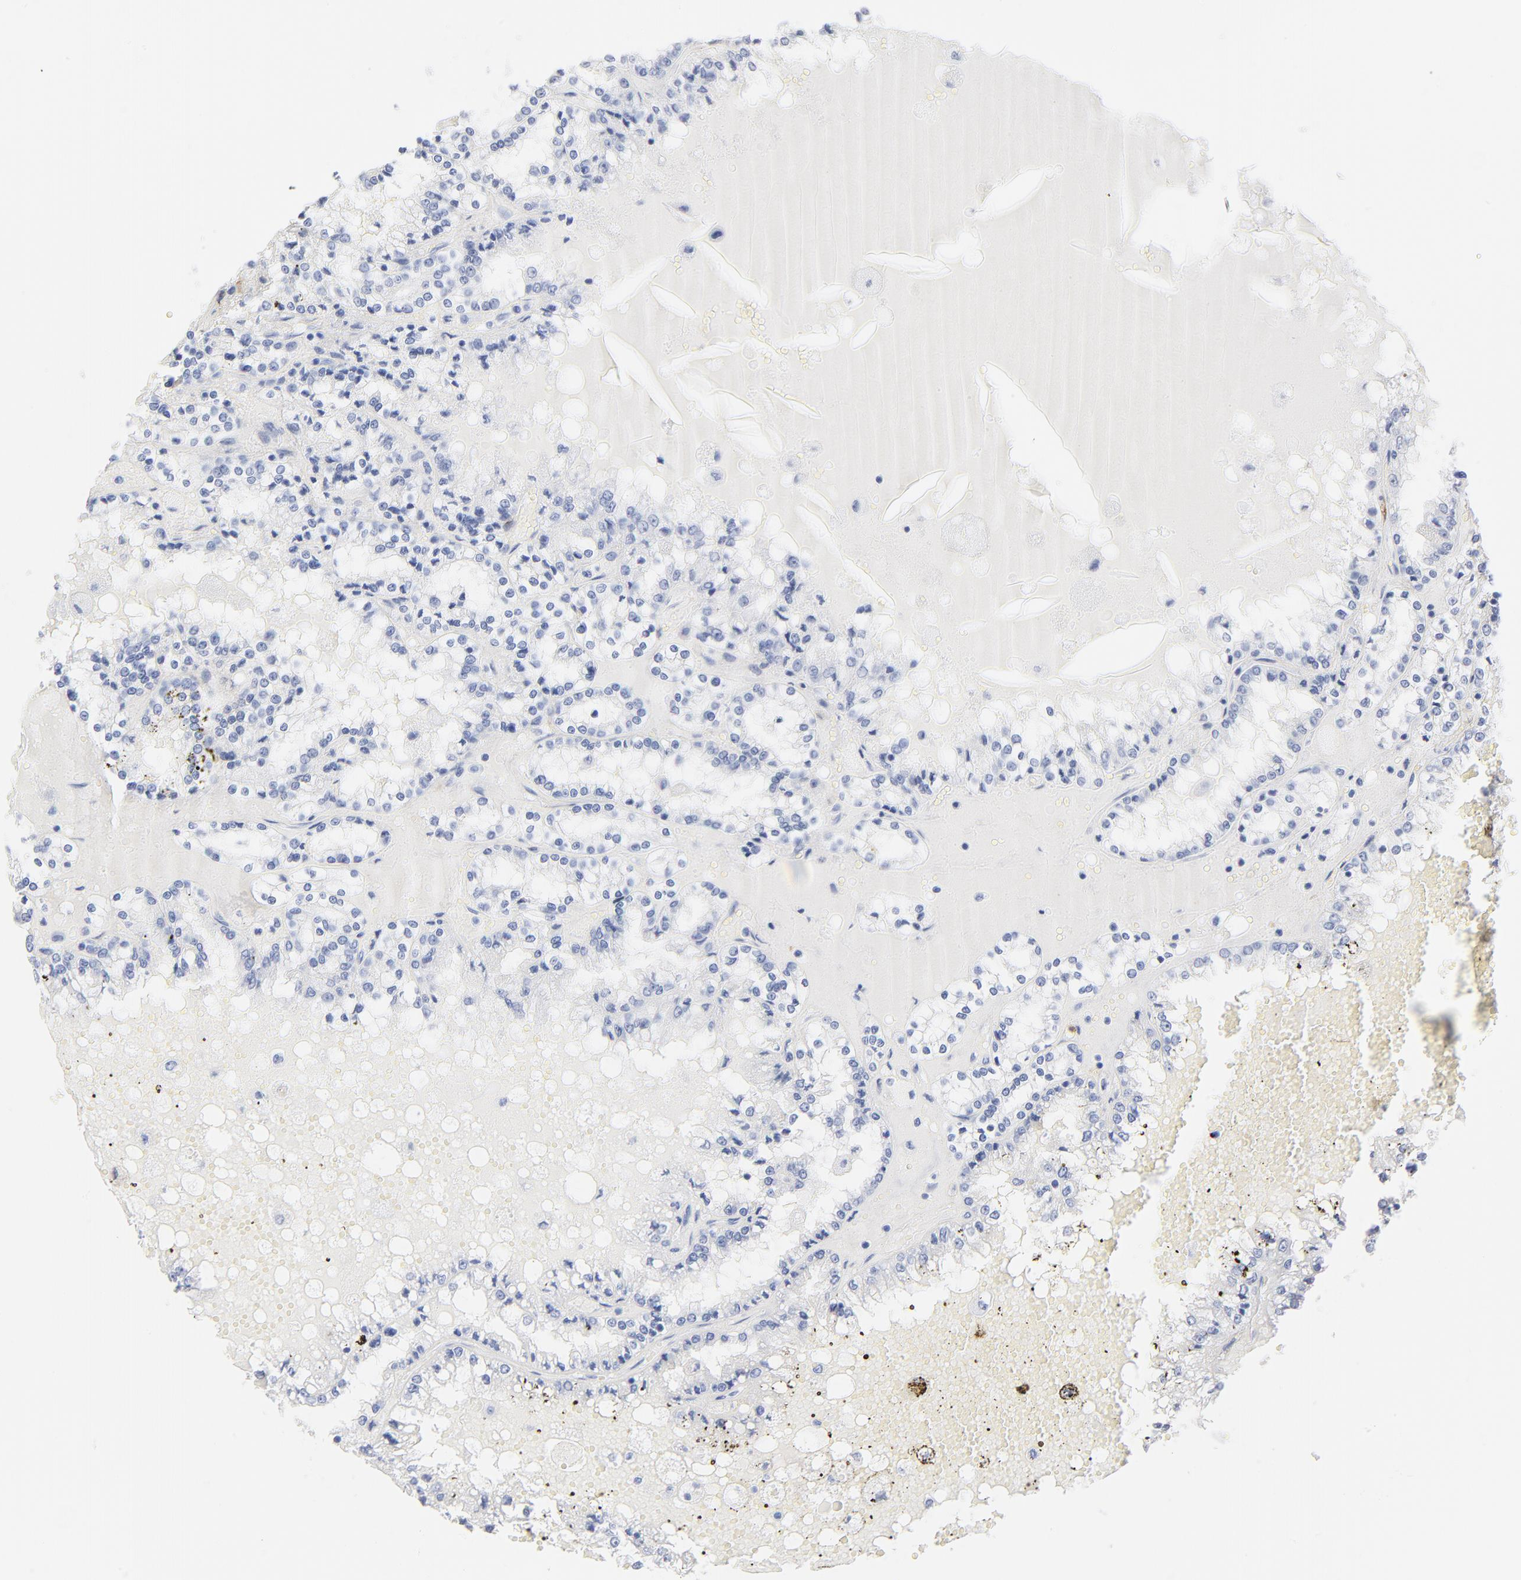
{"staining": {"intensity": "negative", "quantity": "none", "location": "none"}, "tissue": "renal cancer", "cell_type": "Tumor cells", "image_type": "cancer", "snomed": [{"axis": "morphology", "description": "Adenocarcinoma, NOS"}, {"axis": "topography", "description": "Kidney"}], "caption": "High power microscopy photomicrograph of an immunohistochemistry (IHC) histopathology image of renal cancer (adenocarcinoma), revealing no significant expression in tumor cells.", "gene": "AGTR1", "patient": {"sex": "female", "age": 56}}